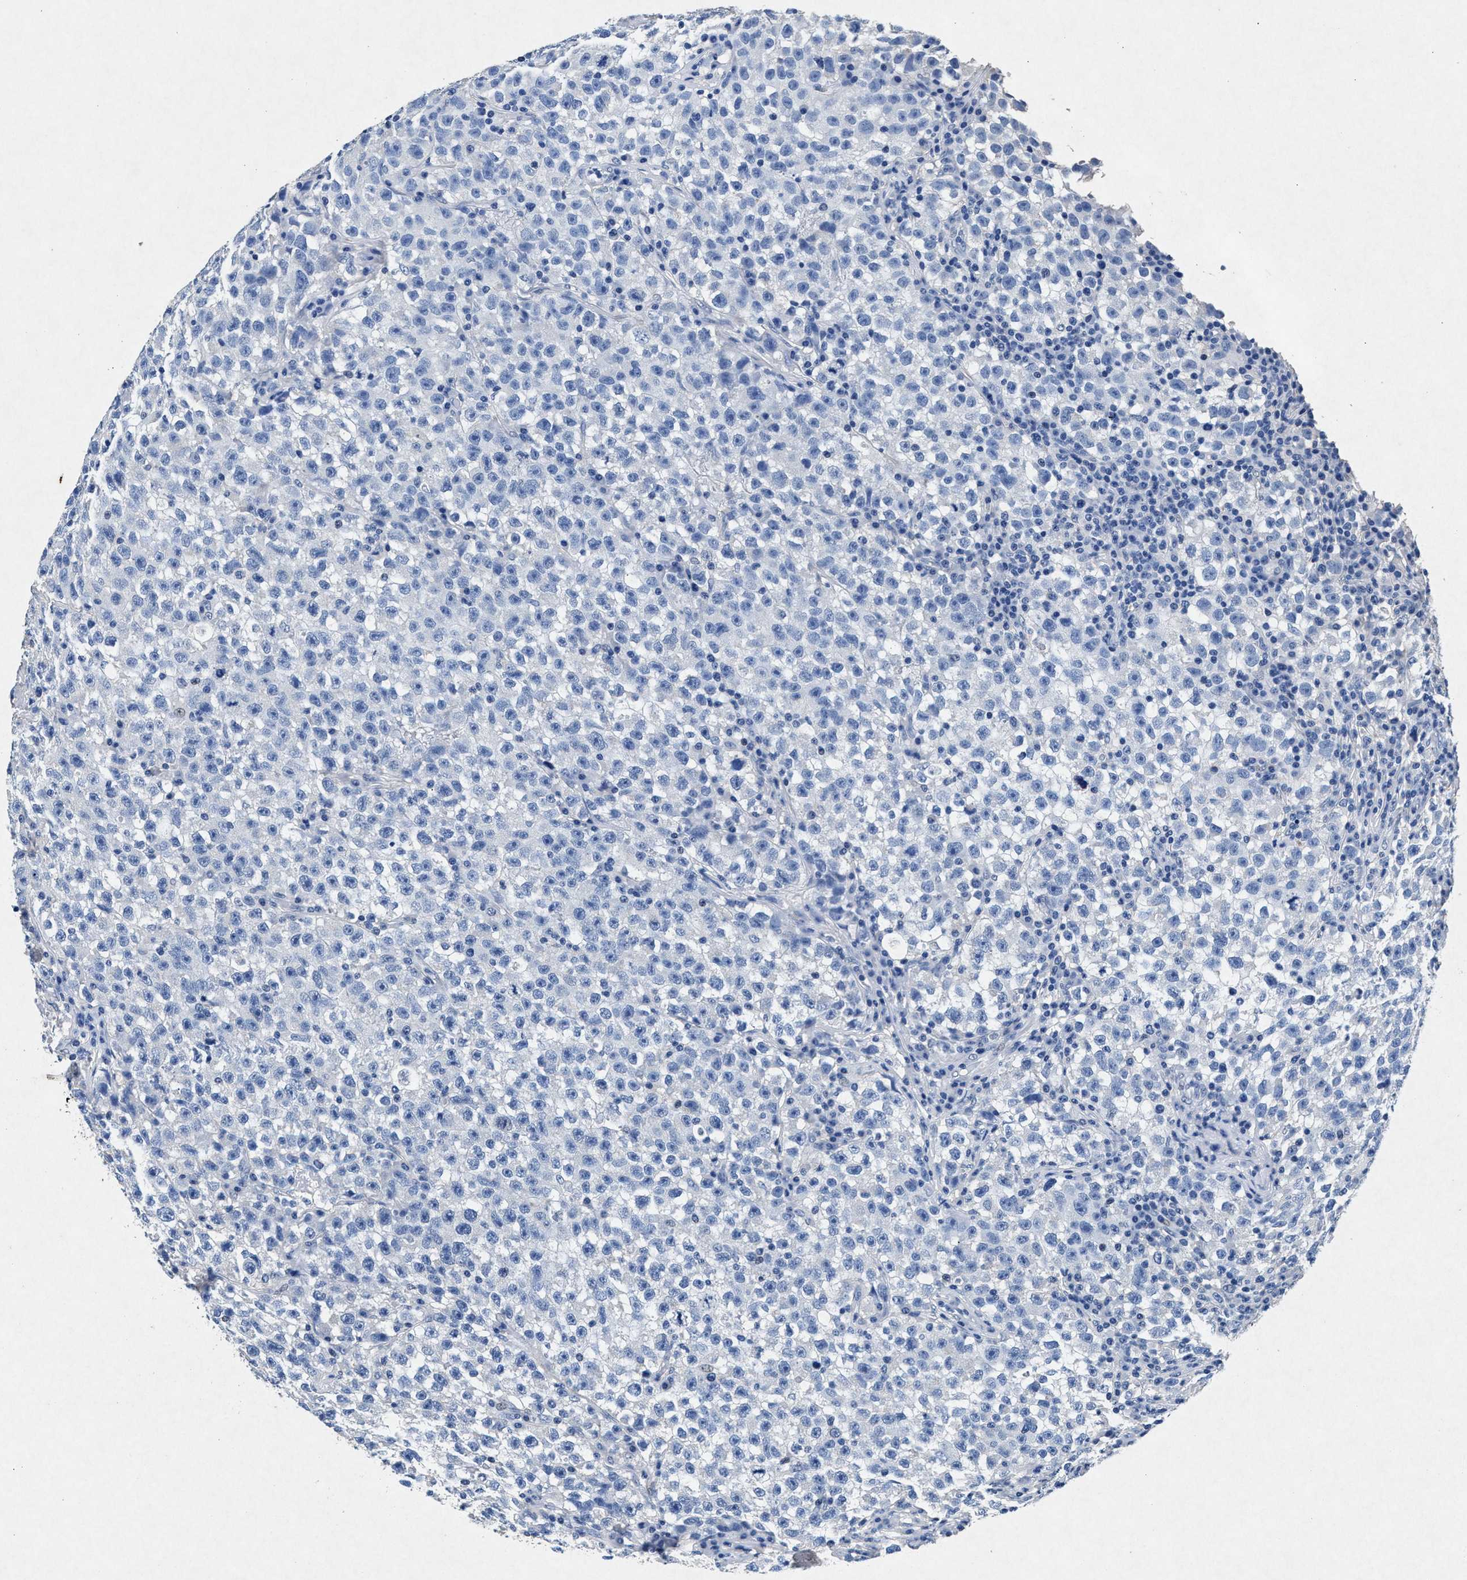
{"staining": {"intensity": "negative", "quantity": "none", "location": "none"}, "tissue": "testis cancer", "cell_type": "Tumor cells", "image_type": "cancer", "snomed": [{"axis": "morphology", "description": "Seminoma, NOS"}, {"axis": "topography", "description": "Testis"}], "caption": "A micrograph of human testis seminoma is negative for staining in tumor cells. The staining is performed using DAB brown chromogen with nuclei counter-stained in using hematoxylin.", "gene": "MAP6", "patient": {"sex": "male", "age": 22}}